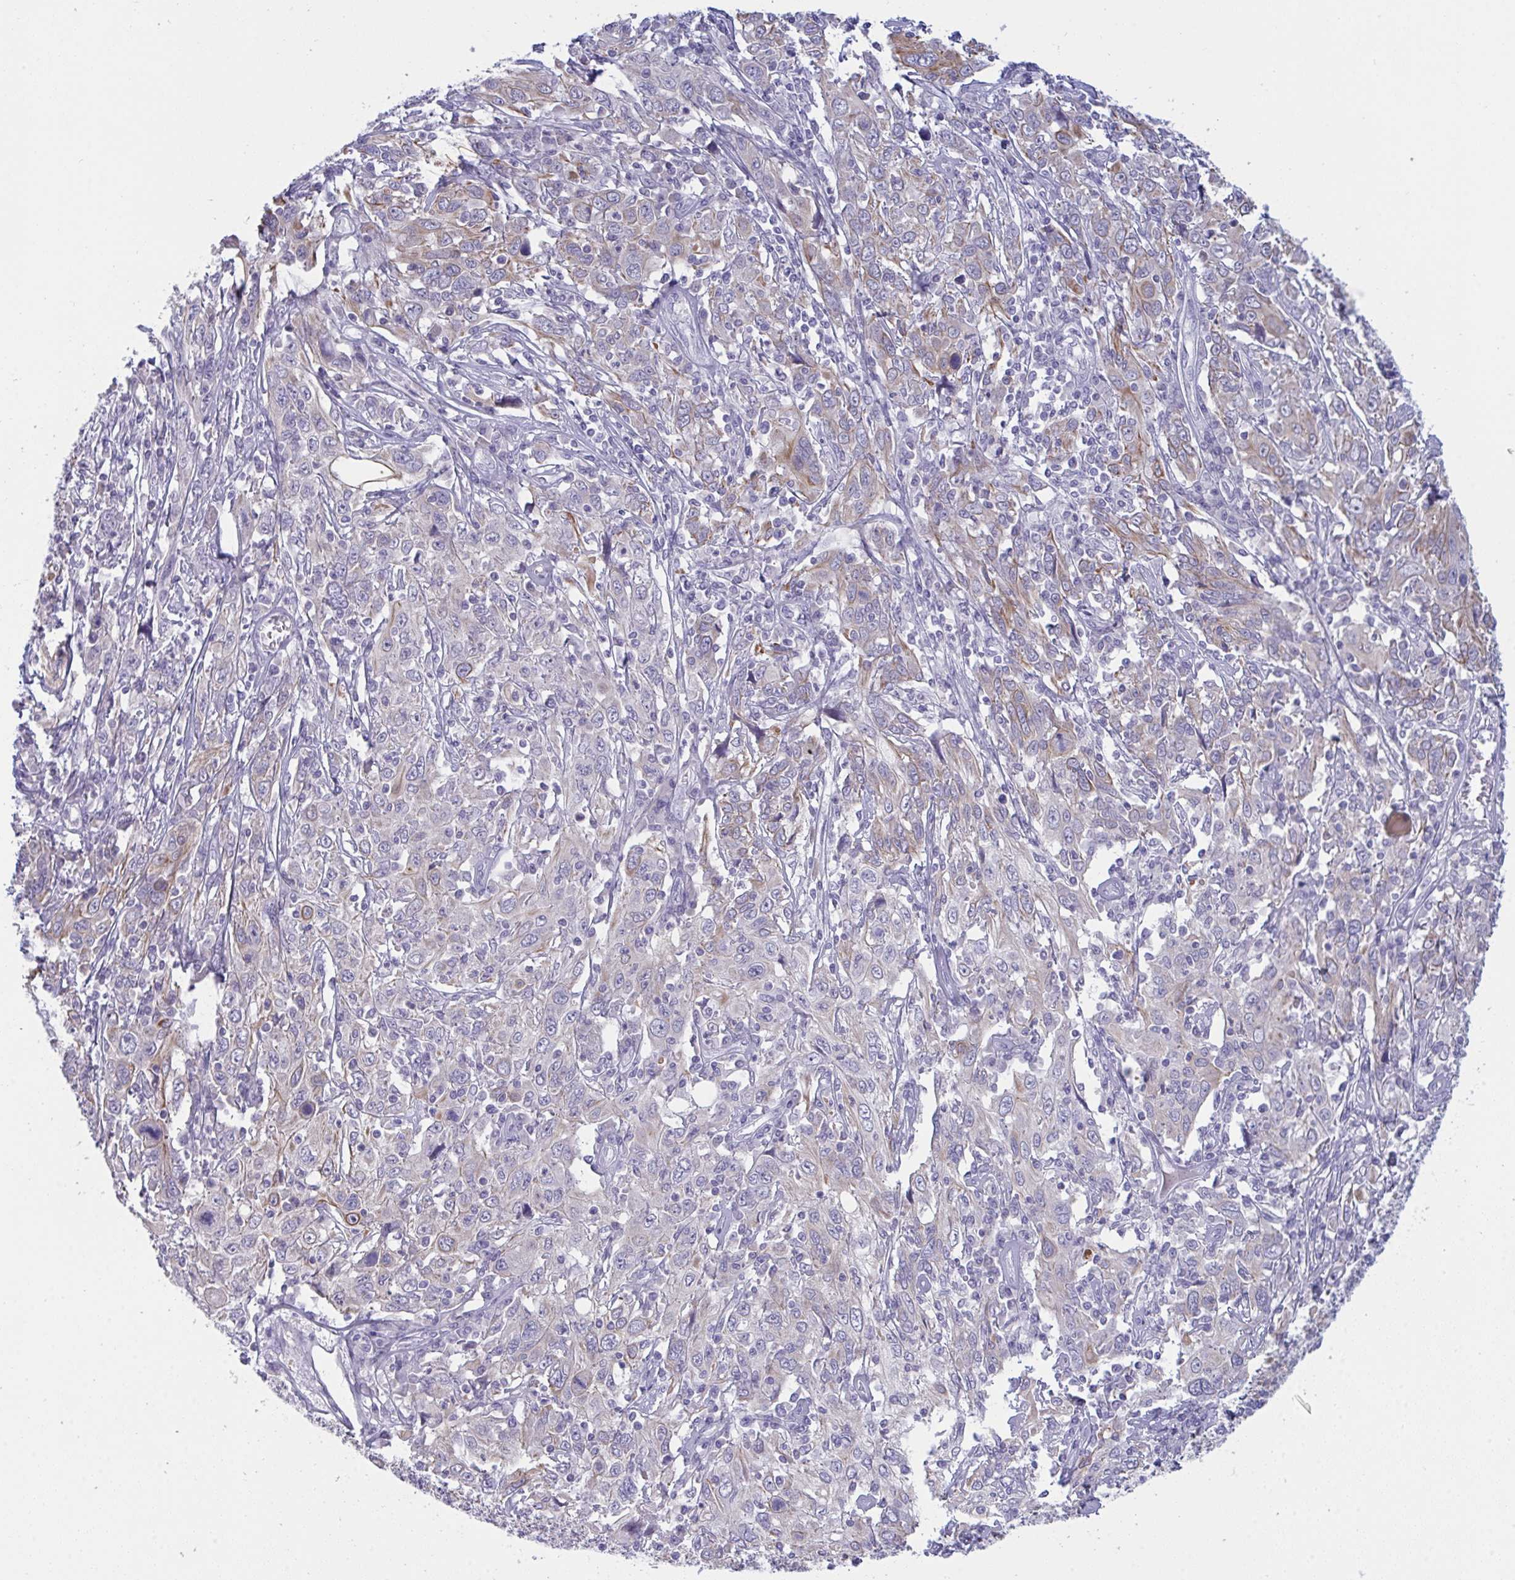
{"staining": {"intensity": "moderate", "quantity": "<25%", "location": "cytoplasmic/membranous"}, "tissue": "cervical cancer", "cell_type": "Tumor cells", "image_type": "cancer", "snomed": [{"axis": "morphology", "description": "Squamous cell carcinoma, NOS"}, {"axis": "topography", "description": "Cervix"}], "caption": "Moderate cytoplasmic/membranous positivity for a protein is appreciated in about <25% of tumor cells of squamous cell carcinoma (cervical) using immunohistochemistry (IHC).", "gene": "TENT5D", "patient": {"sex": "female", "age": 46}}